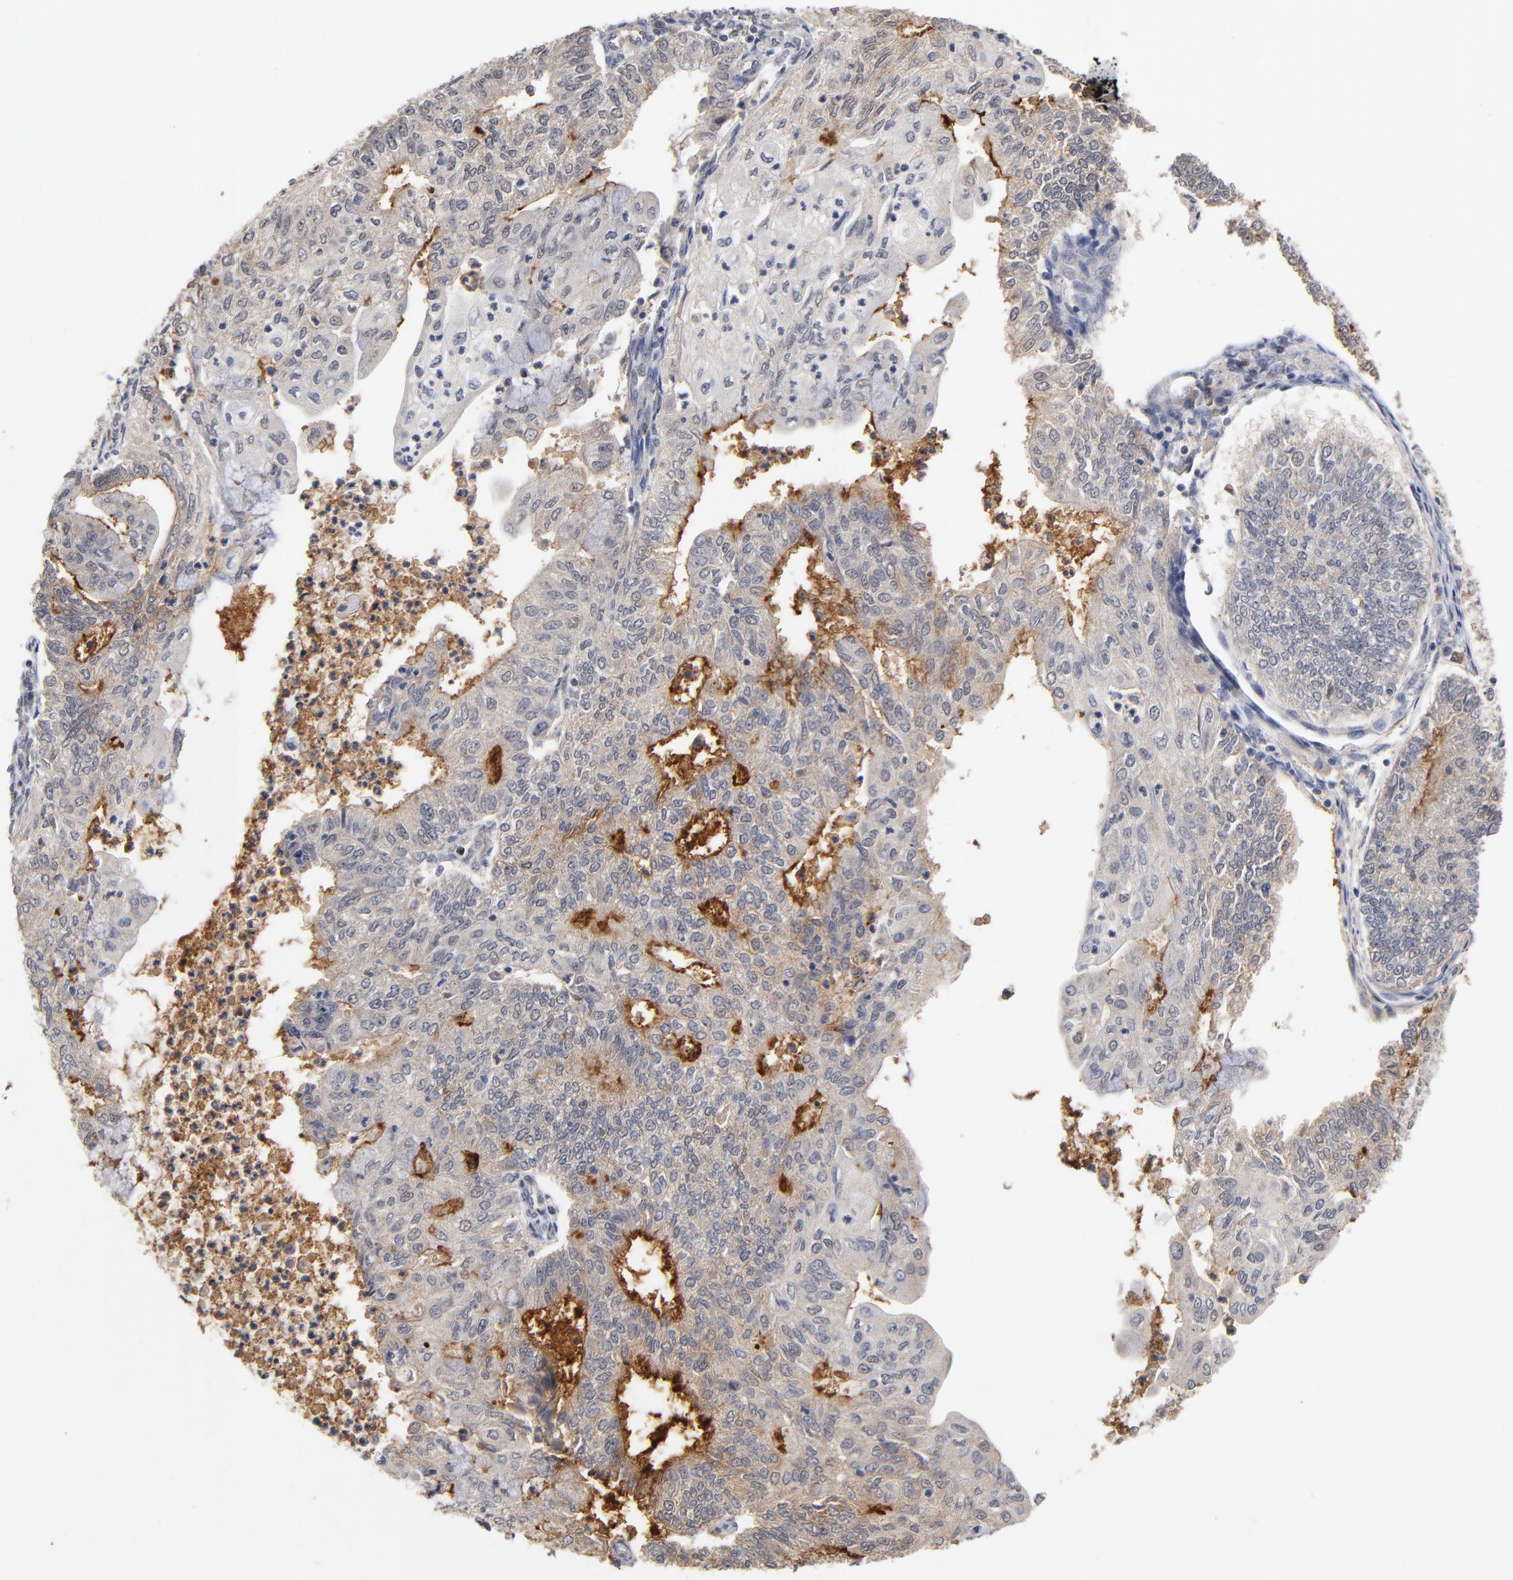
{"staining": {"intensity": "moderate", "quantity": ">75%", "location": "cytoplasmic/membranous"}, "tissue": "endometrial cancer", "cell_type": "Tumor cells", "image_type": "cancer", "snomed": [{"axis": "morphology", "description": "Adenocarcinoma, NOS"}, {"axis": "topography", "description": "Endometrium"}], "caption": "The photomicrograph displays immunohistochemical staining of endometrial cancer (adenocarcinoma). There is moderate cytoplasmic/membranous staining is appreciated in about >75% of tumor cells. The staining is performed using DAB brown chromogen to label protein expression. The nuclei are counter-stained blue using hematoxylin.", "gene": "WSB1", "patient": {"sex": "female", "age": 59}}